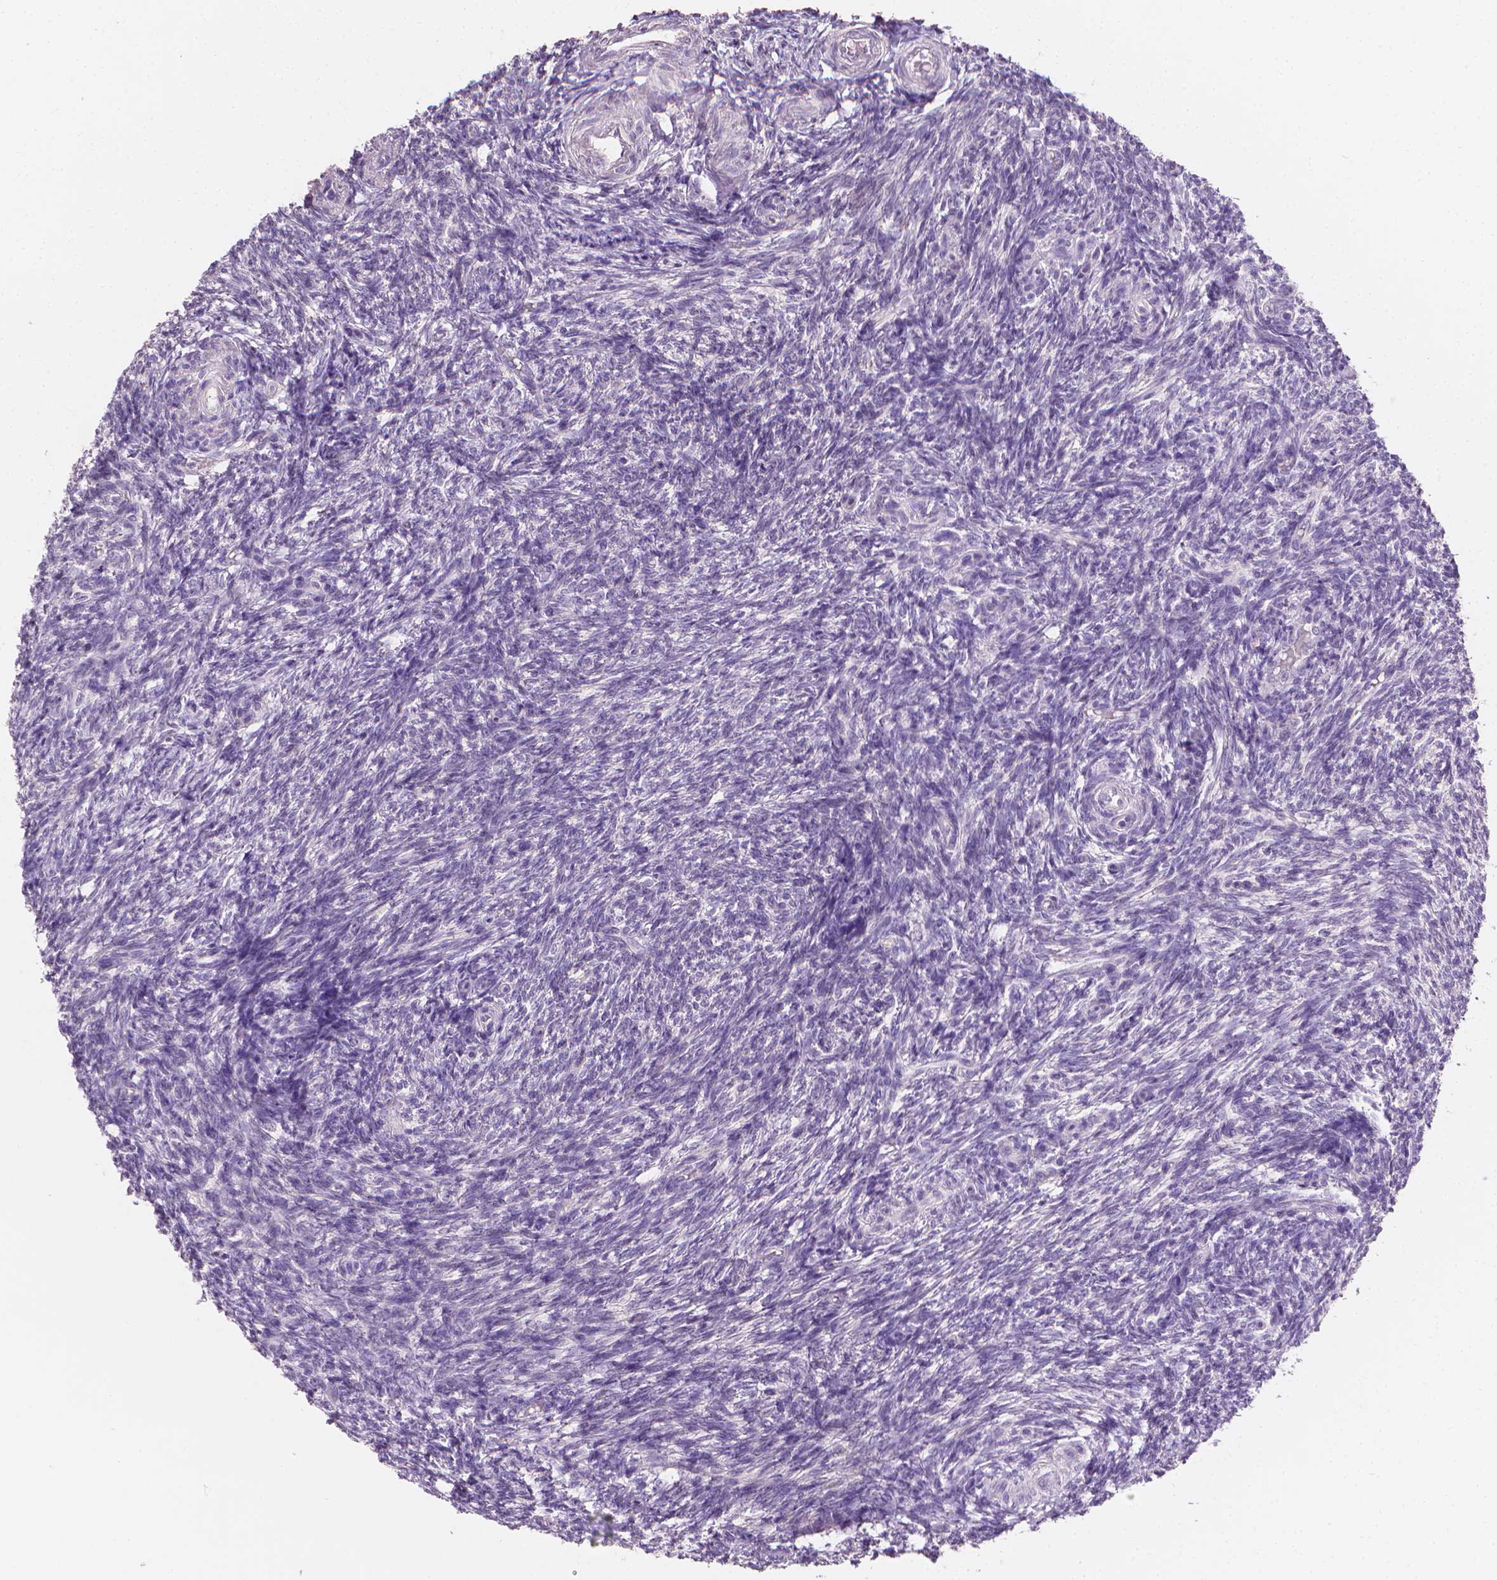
{"staining": {"intensity": "negative", "quantity": "none", "location": "none"}, "tissue": "ovary", "cell_type": "Ovarian stroma cells", "image_type": "normal", "snomed": [{"axis": "morphology", "description": "Normal tissue, NOS"}, {"axis": "topography", "description": "Ovary"}], "caption": "This is a image of IHC staining of unremarkable ovary, which shows no positivity in ovarian stroma cells.", "gene": "FASN", "patient": {"sex": "female", "age": 39}}